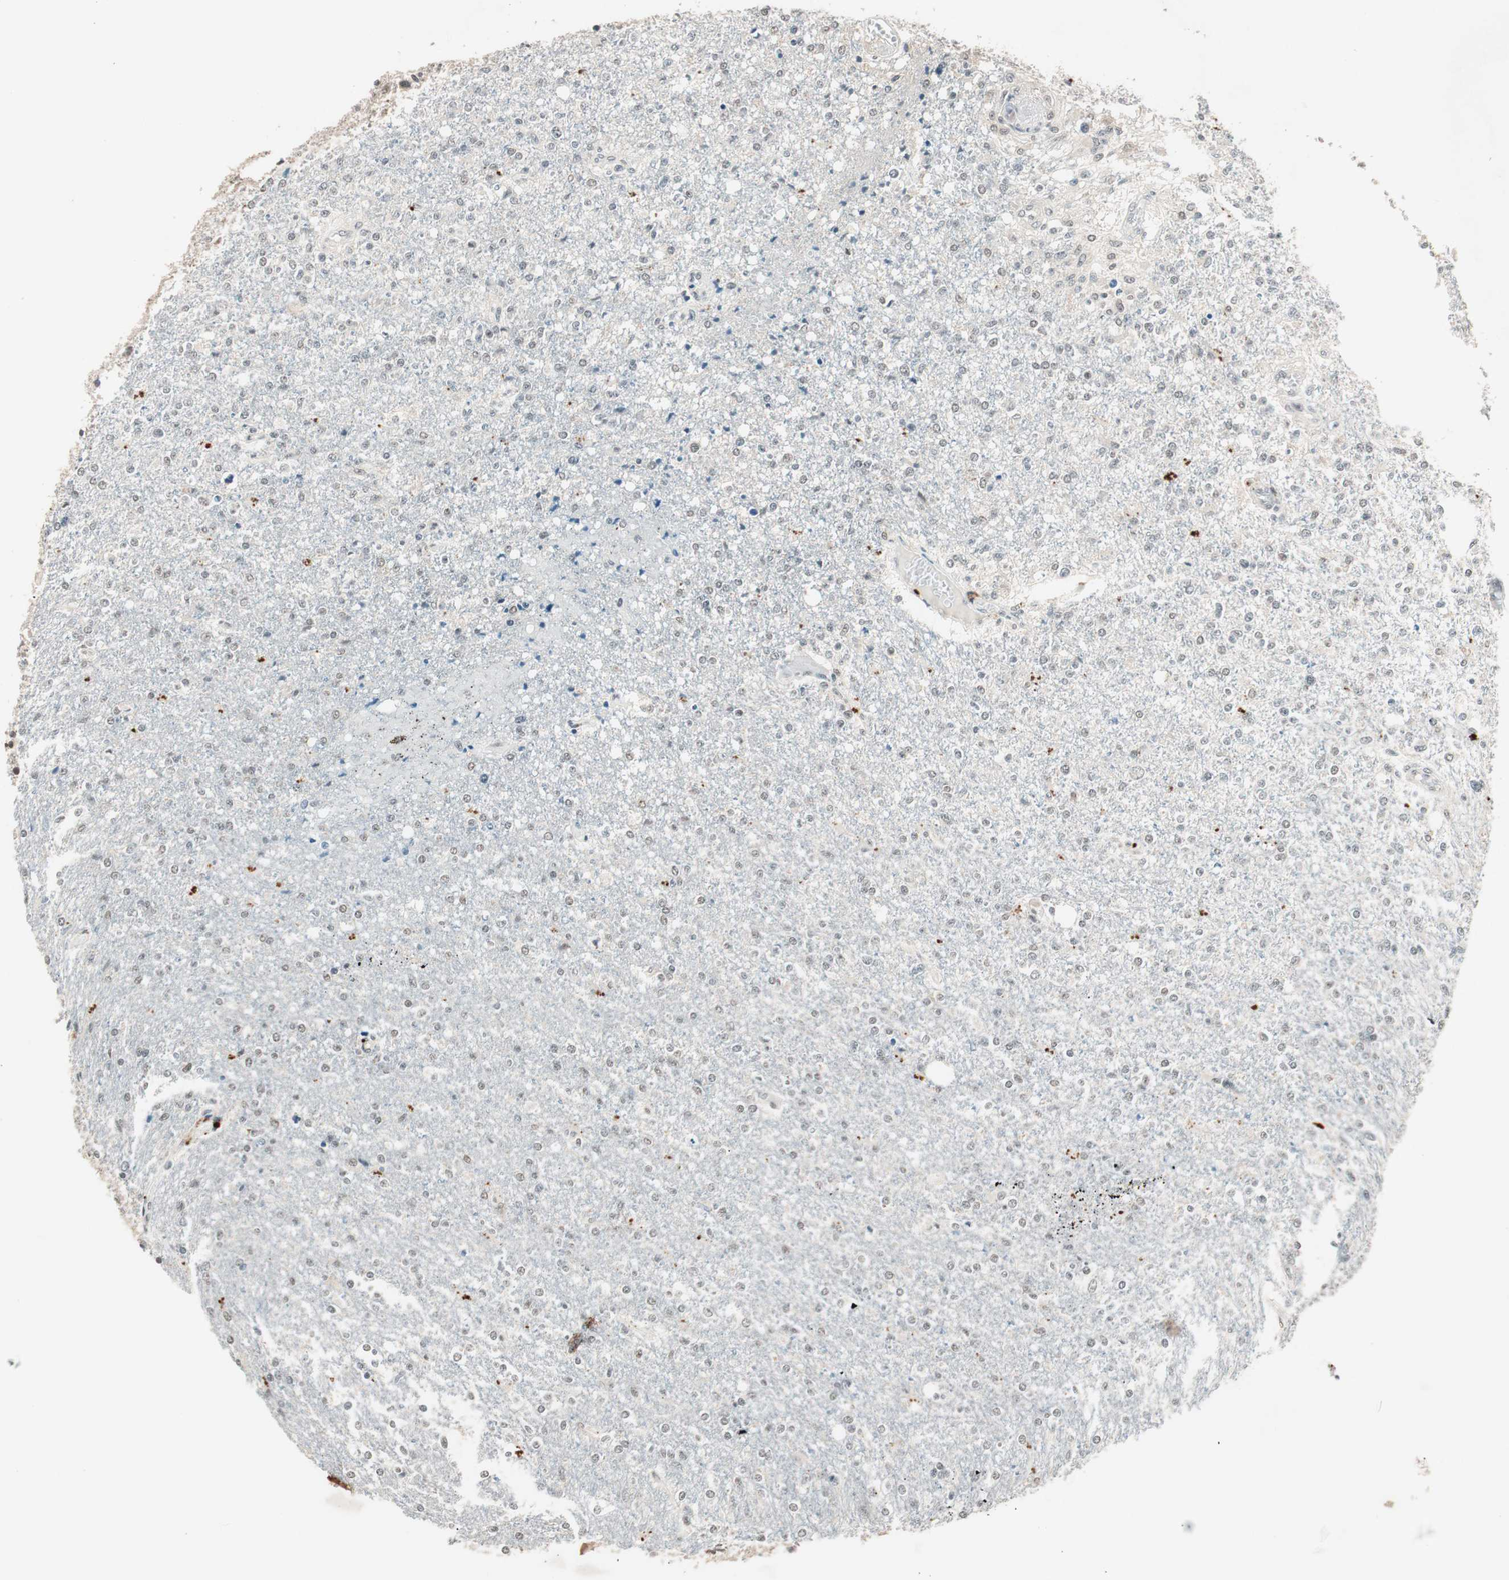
{"staining": {"intensity": "negative", "quantity": "none", "location": "none"}, "tissue": "glioma", "cell_type": "Tumor cells", "image_type": "cancer", "snomed": [{"axis": "morphology", "description": "Glioma, malignant, High grade"}, {"axis": "topography", "description": "Cerebral cortex"}], "caption": "This is a histopathology image of immunohistochemistry (IHC) staining of glioma, which shows no expression in tumor cells.", "gene": "NFRKB", "patient": {"sex": "male", "age": 76}}